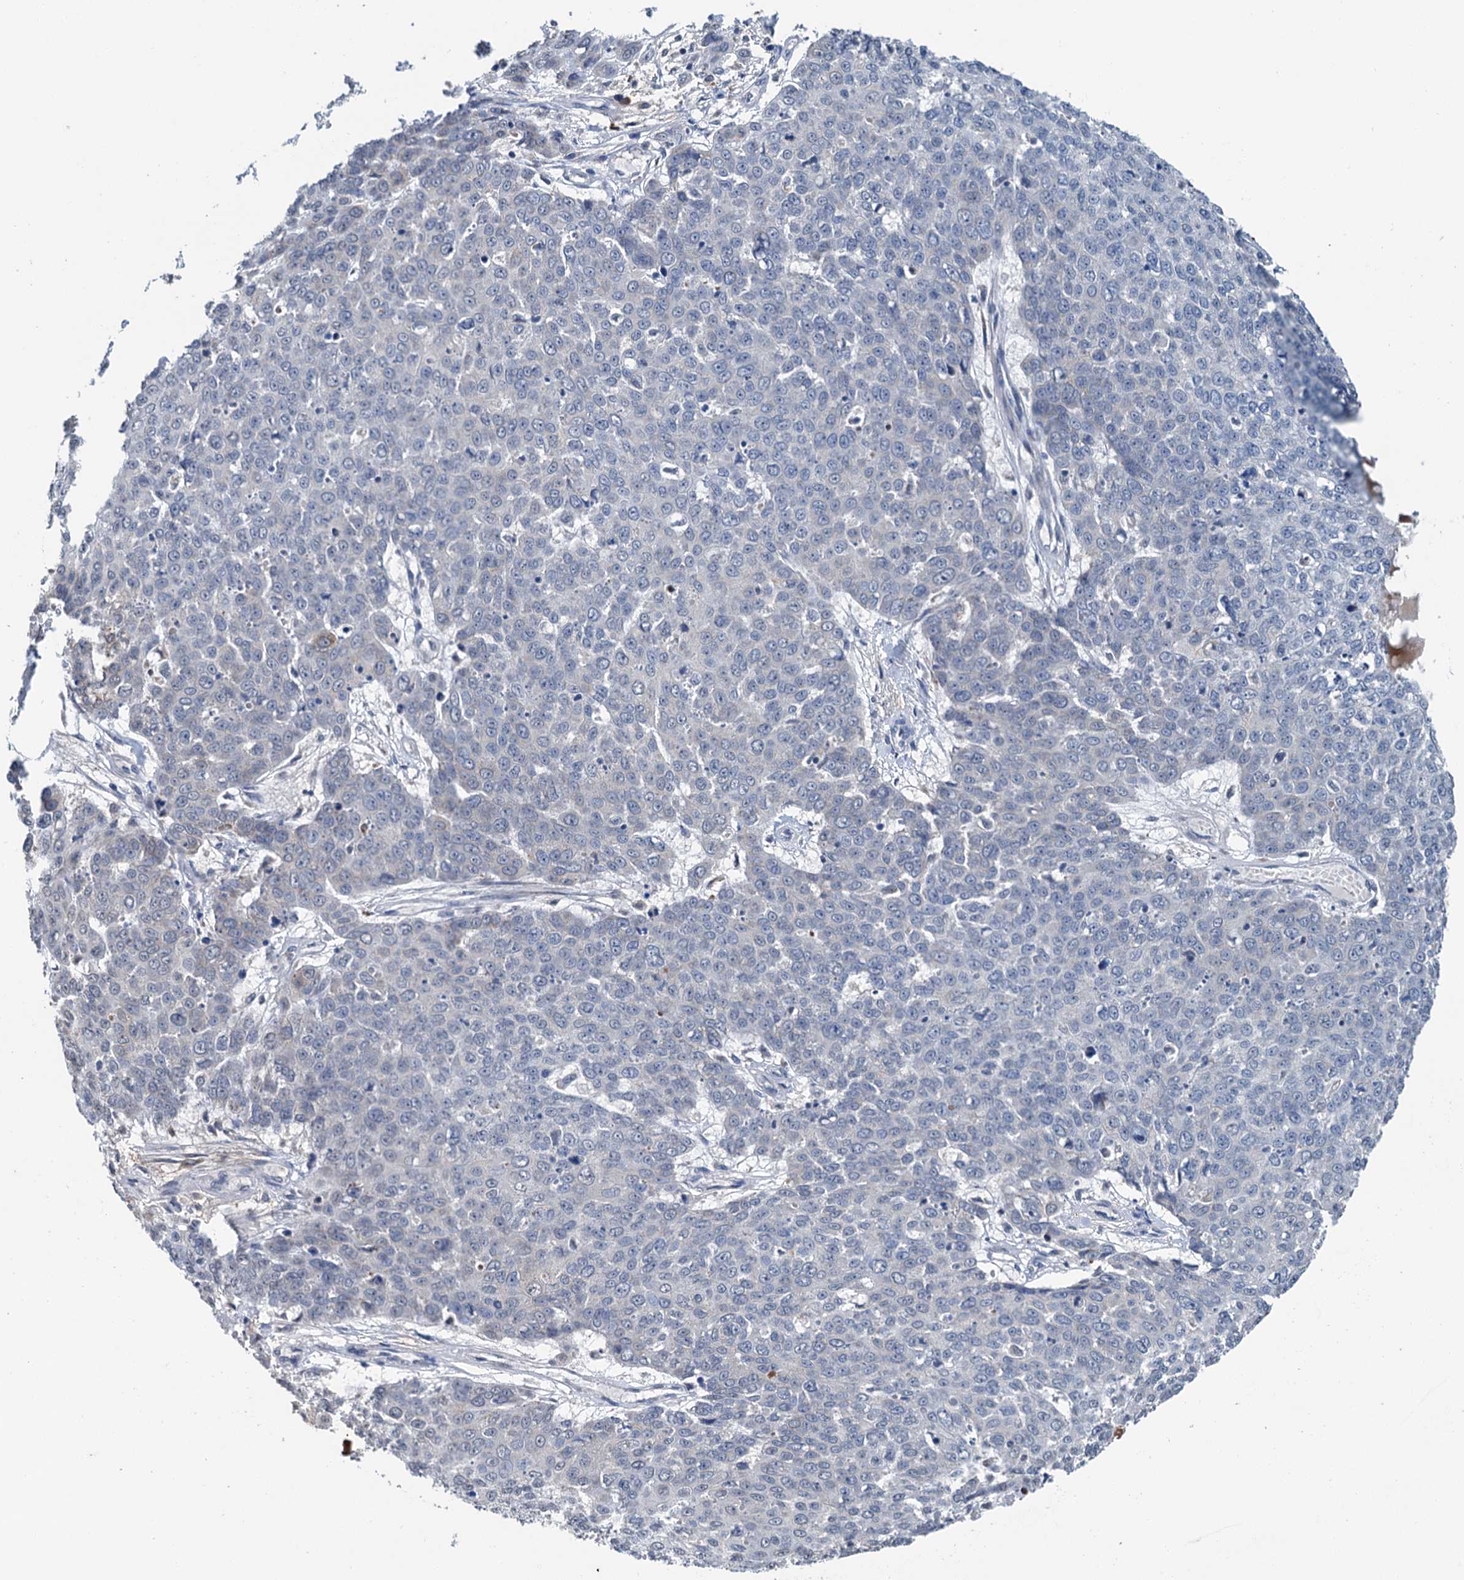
{"staining": {"intensity": "negative", "quantity": "none", "location": "none"}, "tissue": "skin cancer", "cell_type": "Tumor cells", "image_type": "cancer", "snomed": [{"axis": "morphology", "description": "Squamous cell carcinoma, NOS"}, {"axis": "topography", "description": "Skin"}], "caption": "Immunohistochemical staining of skin cancer (squamous cell carcinoma) displays no significant staining in tumor cells. (DAB immunohistochemistry, high magnification).", "gene": "SHLD1", "patient": {"sex": "male", "age": 71}}